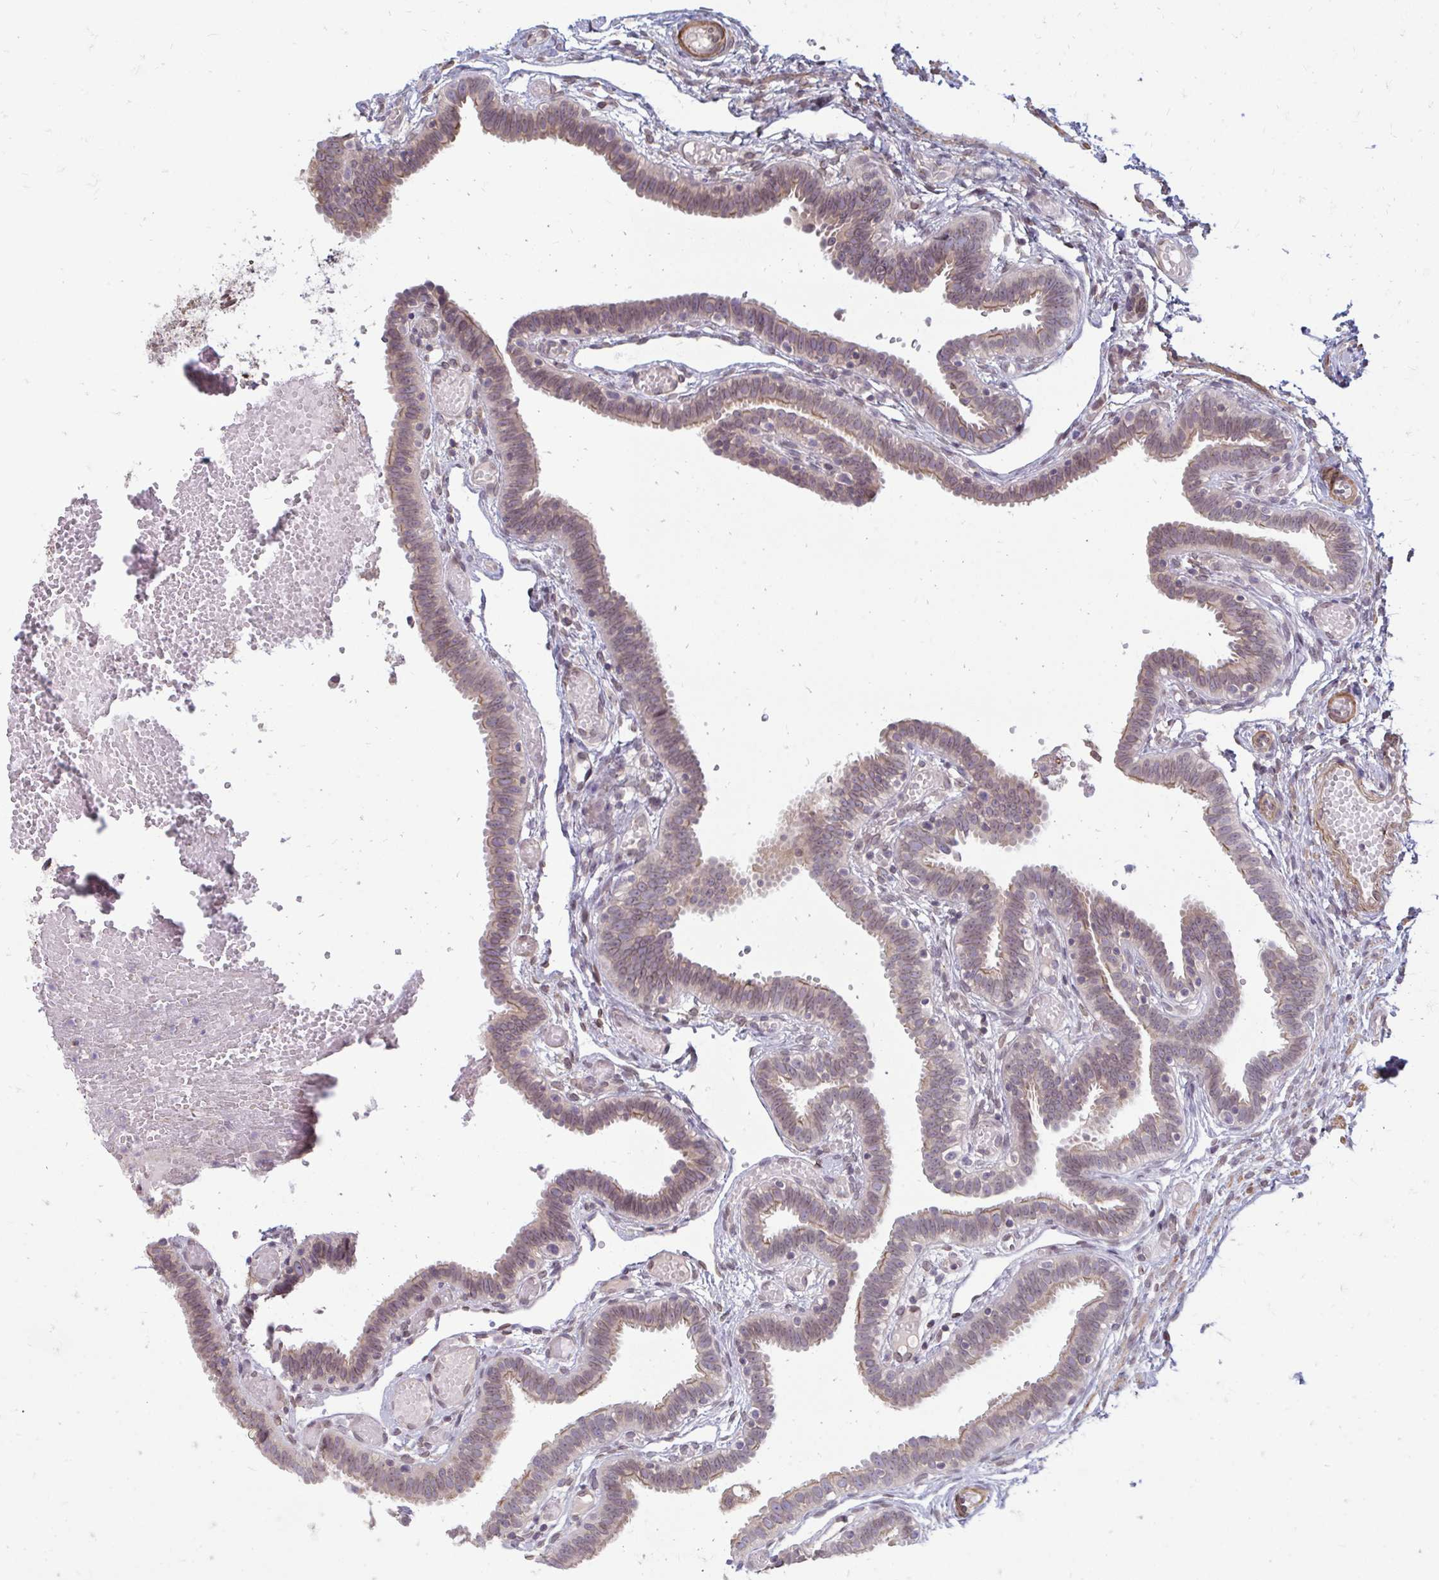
{"staining": {"intensity": "weak", "quantity": "25%-75%", "location": "cytoplasmic/membranous"}, "tissue": "fallopian tube", "cell_type": "Glandular cells", "image_type": "normal", "snomed": [{"axis": "morphology", "description": "Normal tissue, NOS"}, {"axis": "topography", "description": "Fallopian tube"}], "caption": "Weak cytoplasmic/membranous positivity for a protein is appreciated in about 25%-75% of glandular cells of benign fallopian tube using IHC.", "gene": "GPC5", "patient": {"sex": "female", "age": 37}}